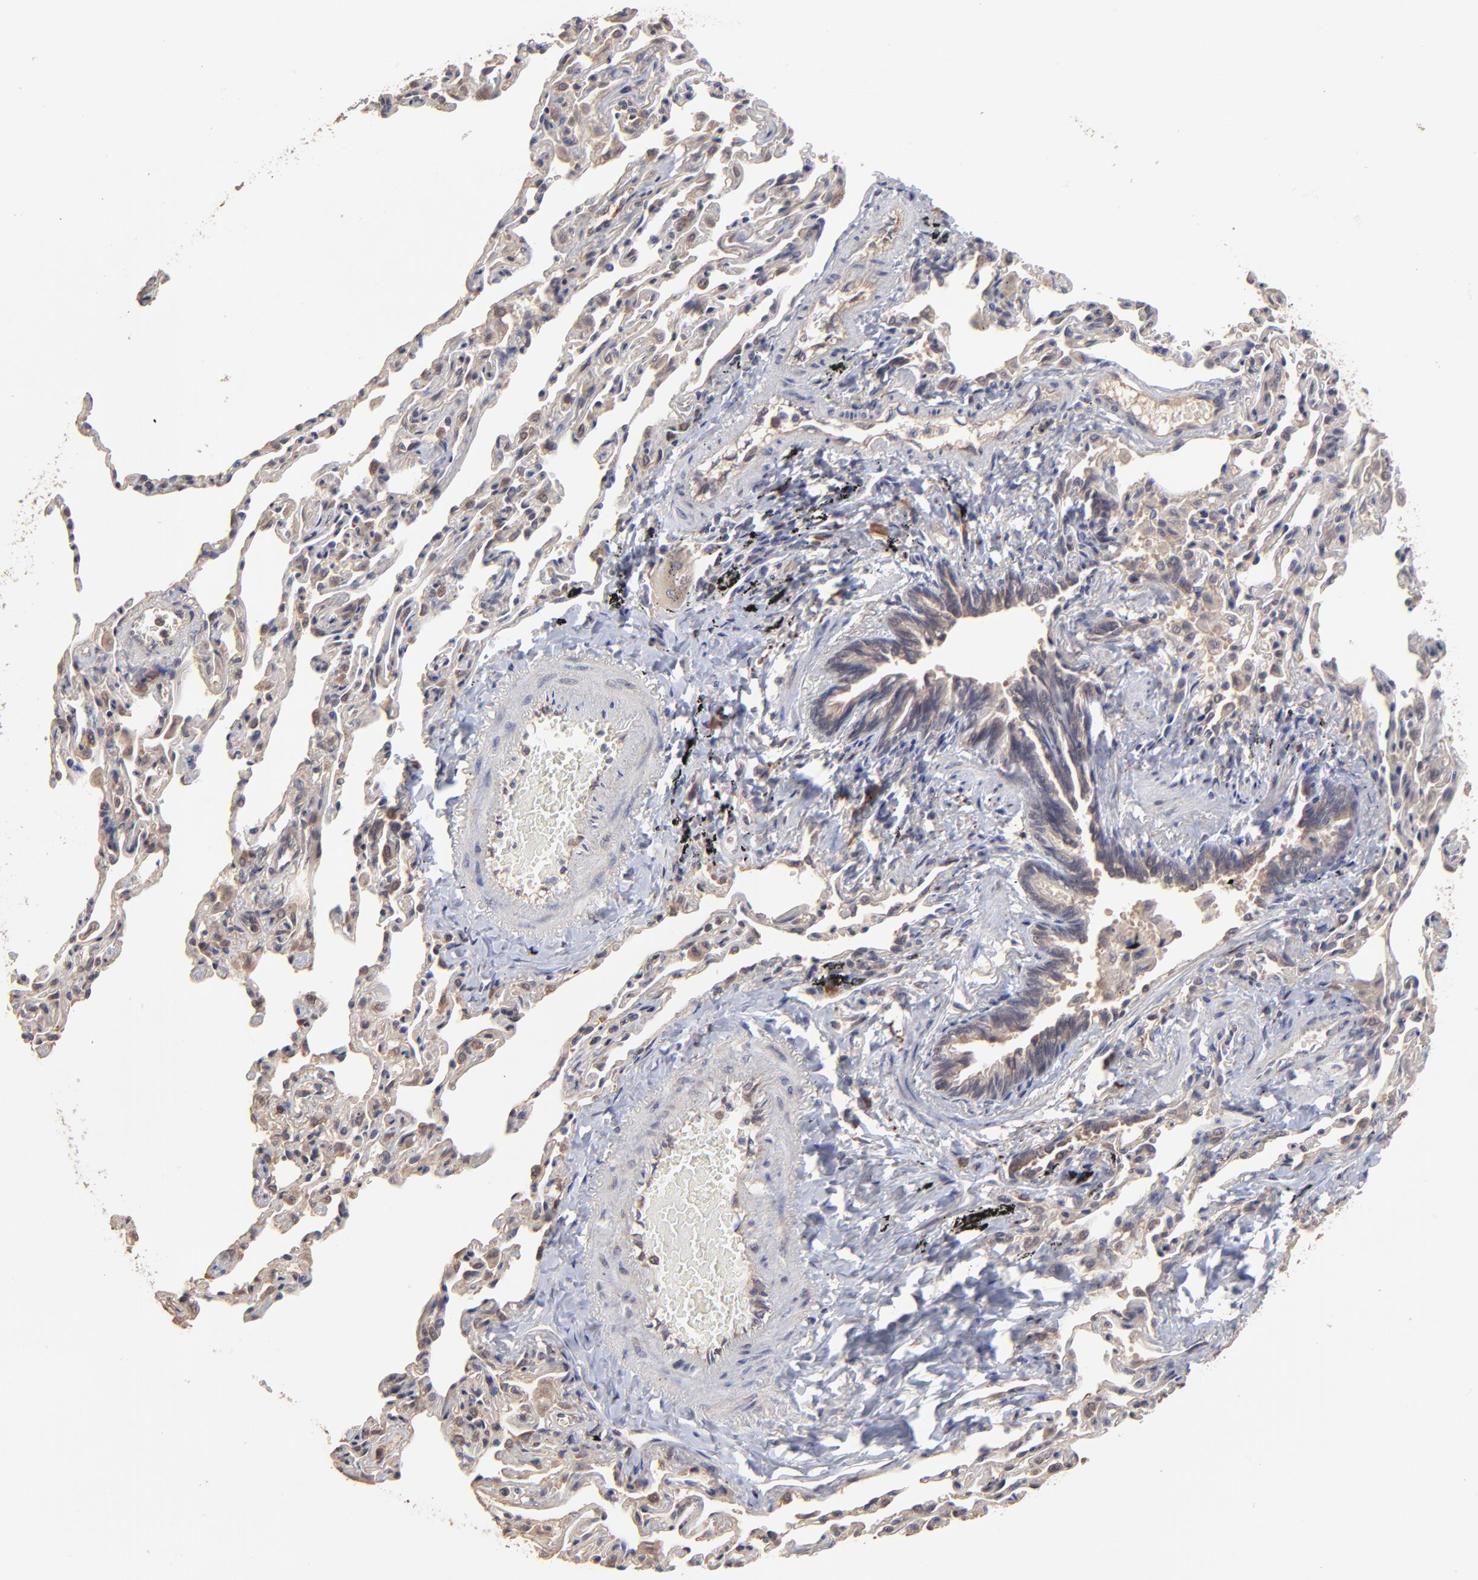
{"staining": {"intensity": "weak", "quantity": ">75%", "location": "cytoplasmic/membranous"}, "tissue": "bronchus", "cell_type": "Respiratory epithelial cells", "image_type": "normal", "snomed": [{"axis": "morphology", "description": "Normal tissue, NOS"}, {"axis": "topography", "description": "Cartilage tissue"}, {"axis": "topography", "description": "Bronchus"}, {"axis": "topography", "description": "Lung"}], "caption": "Immunohistochemistry (IHC) staining of unremarkable bronchus, which shows low levels of weak cytoplasmic/membranous staining in approximately >75% of respiratory epithelial cells indicating weak cytoplasmic/membranous protein positivity. The staining was performed using DAB (3,3'-diaminobenzidine) (brown) for protein detection and nuclei were counterstained in hematoxylin (blue).", "gene": "CHL1", "patient": {"sex": "male", "age": 64}}